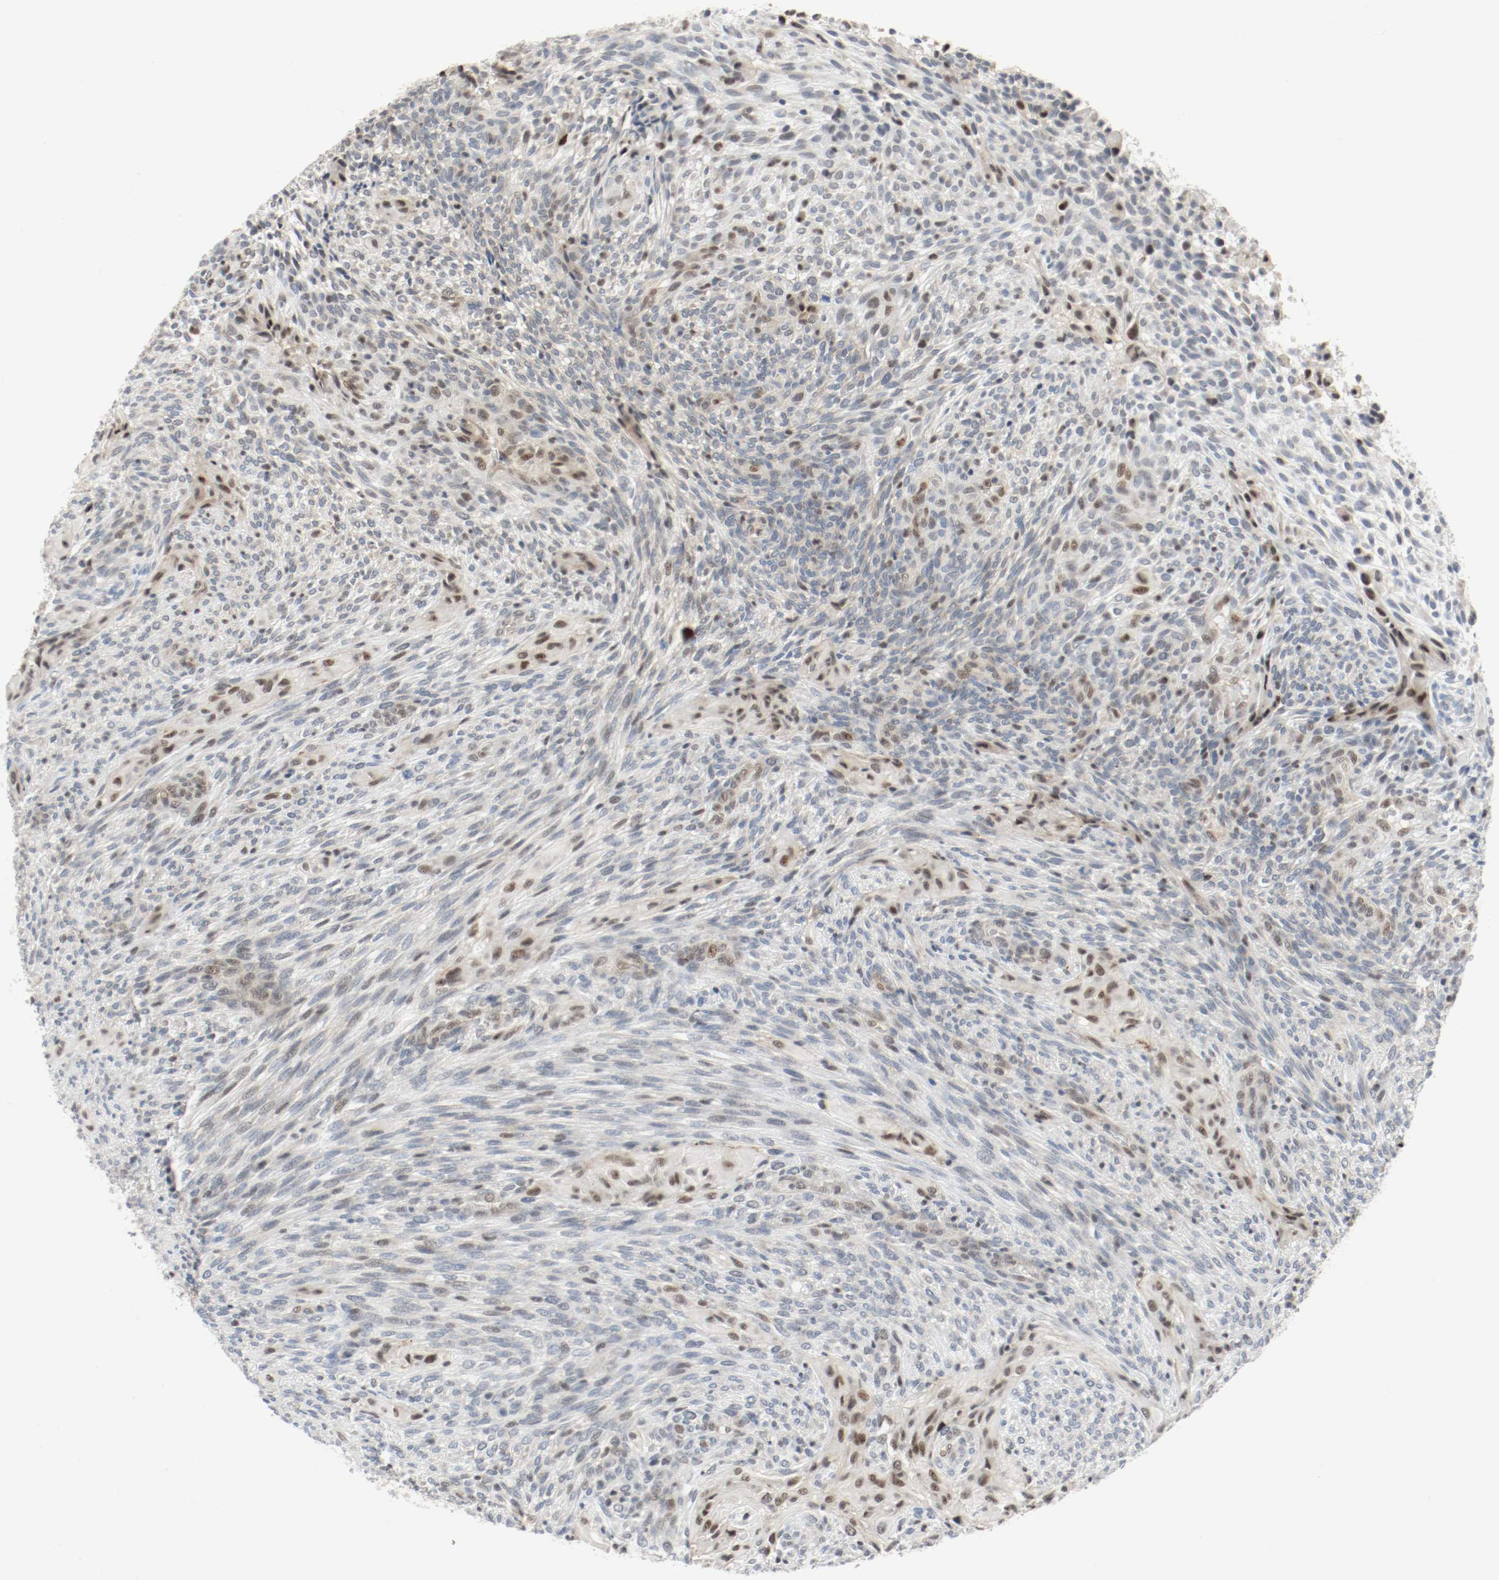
{"staining": {"intensity": "moderate", "quantity": "<25%", "location": "nuclear"}, "tissue": "glioma", "cell_type": "Tumor cells", "image_type": "cancer", "snomed": [{"axis": "morphology", "description": "Glioma, malignant, High grade"}, {"axis": "topography", "description": "Cerebral cortex"}], "caption": "Glioma was stained to show a protein in brown. There is low levels of moderate nuclear expression in approximately <25% of tumor cells.", "gene": "ASH1L", "patient": {"sex": "female", "age": 55}}